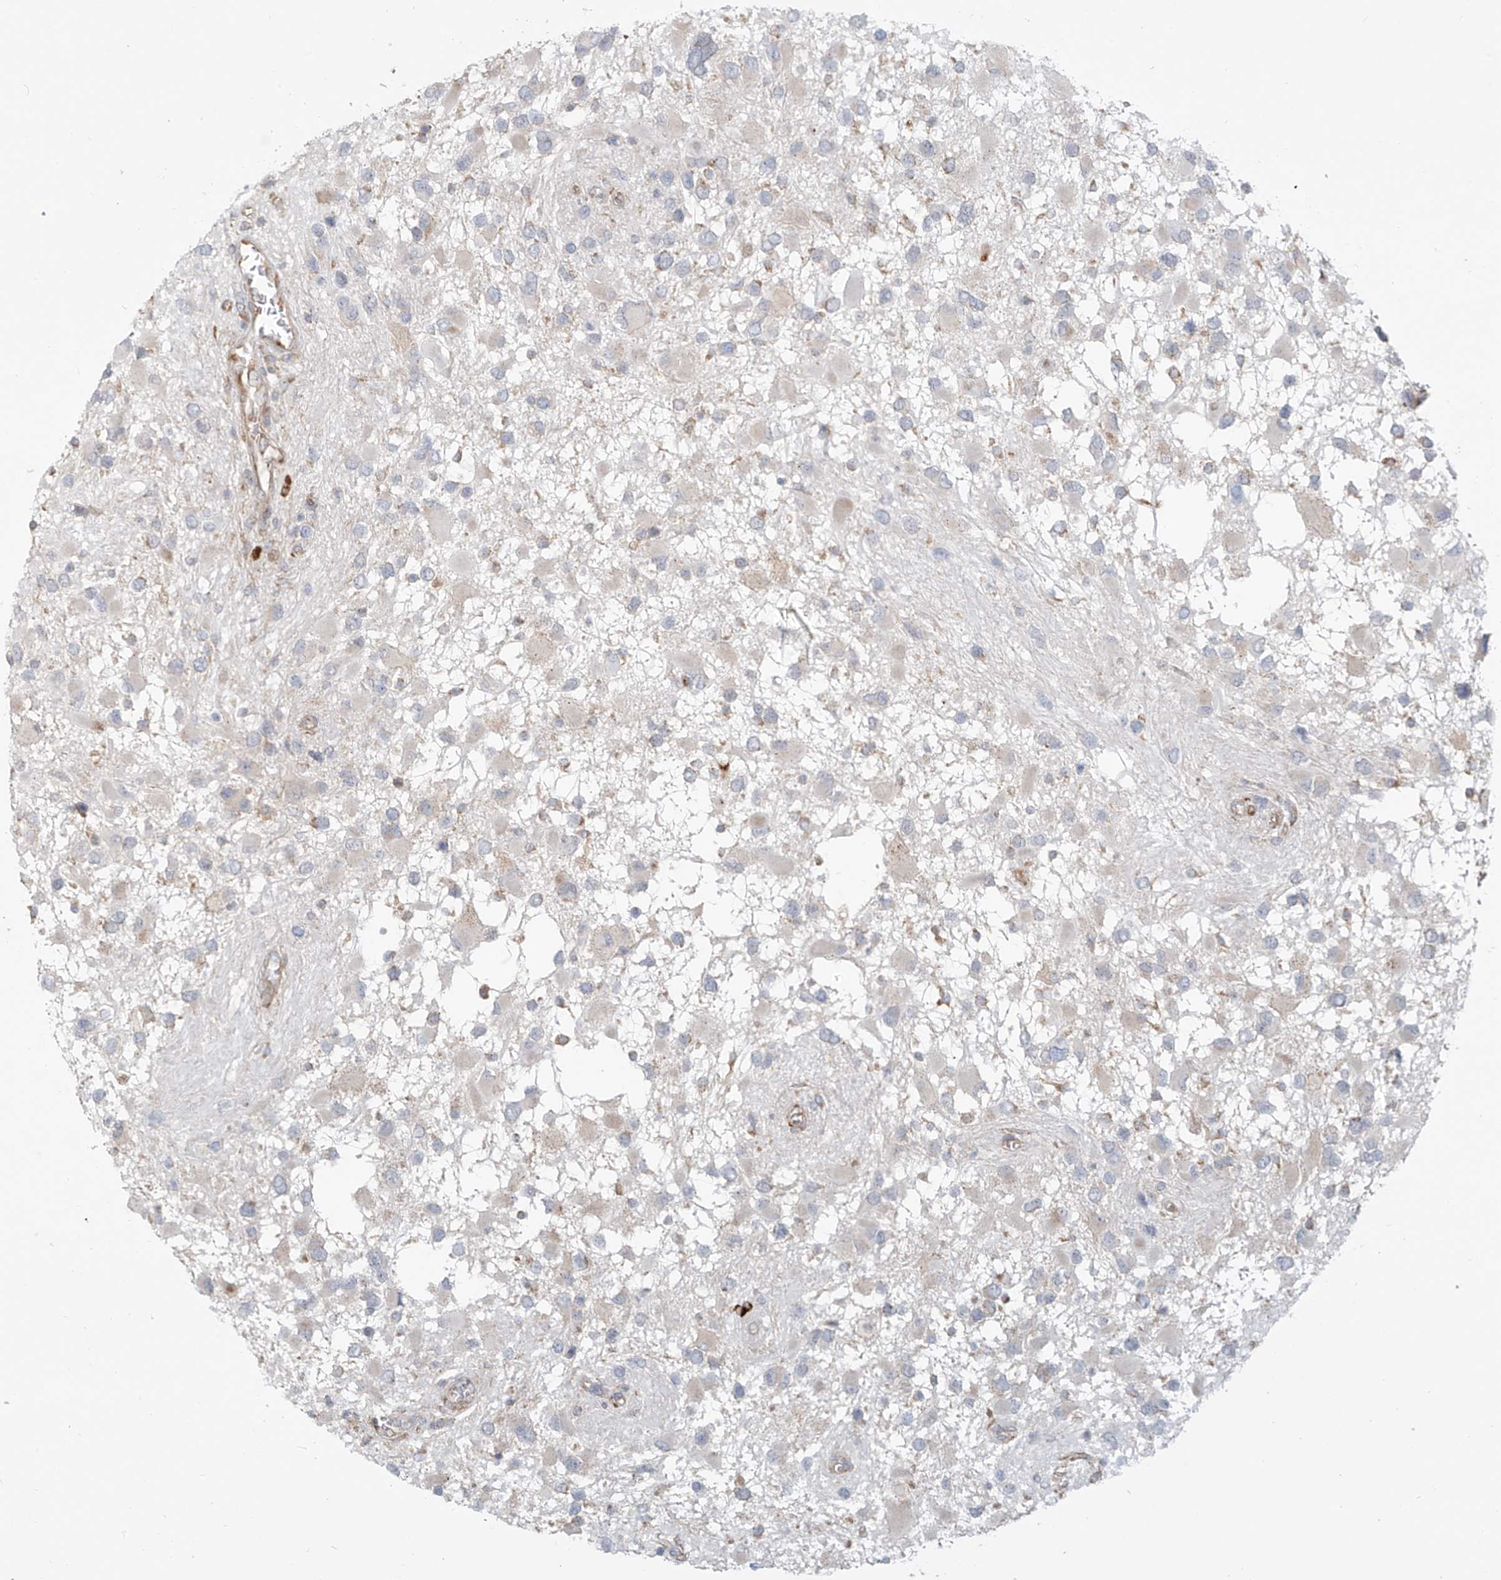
{"staining": {"intensity": "negative", "quantity": "none", "location": "none"}, "tissue": "glioma", "cell_type": "Tumor cells", "image_type": "cancer", "snomed": [{"axis": "morphology", "description": "Glioma, malignant, High grade"}, {"axis": "topography", "description": "Brain"}], "caption": "The image demonstrates no significant expression in tumor cells of glioma.", "gene": "KATNIP", "patient": {"sex": "male", "age": 53}}